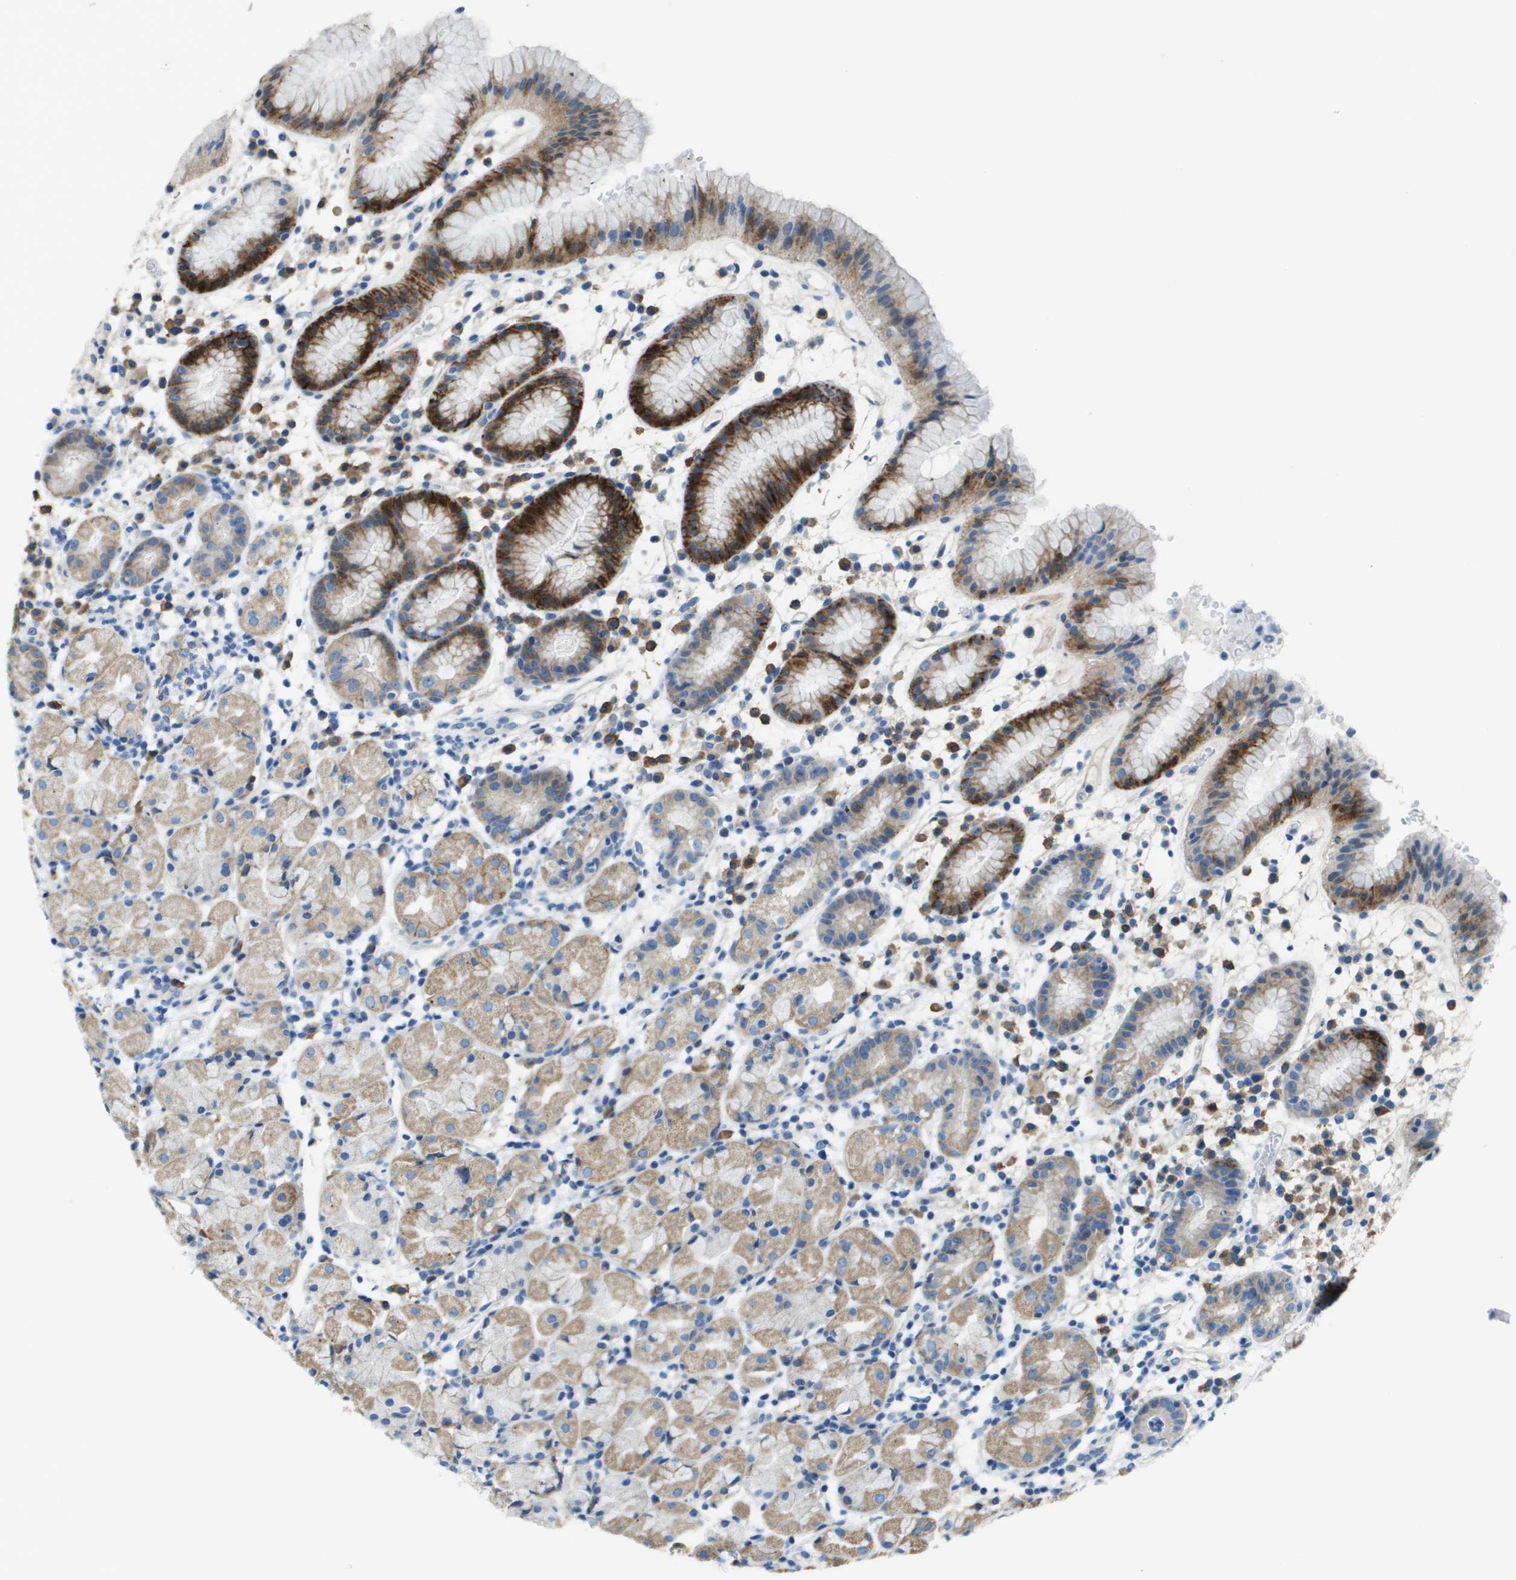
{"staining": {"intensity": "strong", "quantity": "<25%", "location": "cytoplasmic/membranous"}, "tissue": "stomach", "cell_type": "Glandular cells", "image_type": "normal", "snomed": [{"axis": "morphology", "description": "Normal tissue, NOS"}, {"axis": "topography", "description": "Stomach"}, {"axis": "topography", "description": "Stomach, lower"}], "caption": "Human stomach stained with a brown dye shows strong cytoplasmic/membranous positive expression in approximately <25% of glandular cells.", "gene": "SDC1", "patient": {"sex": "female", "age": 75}}